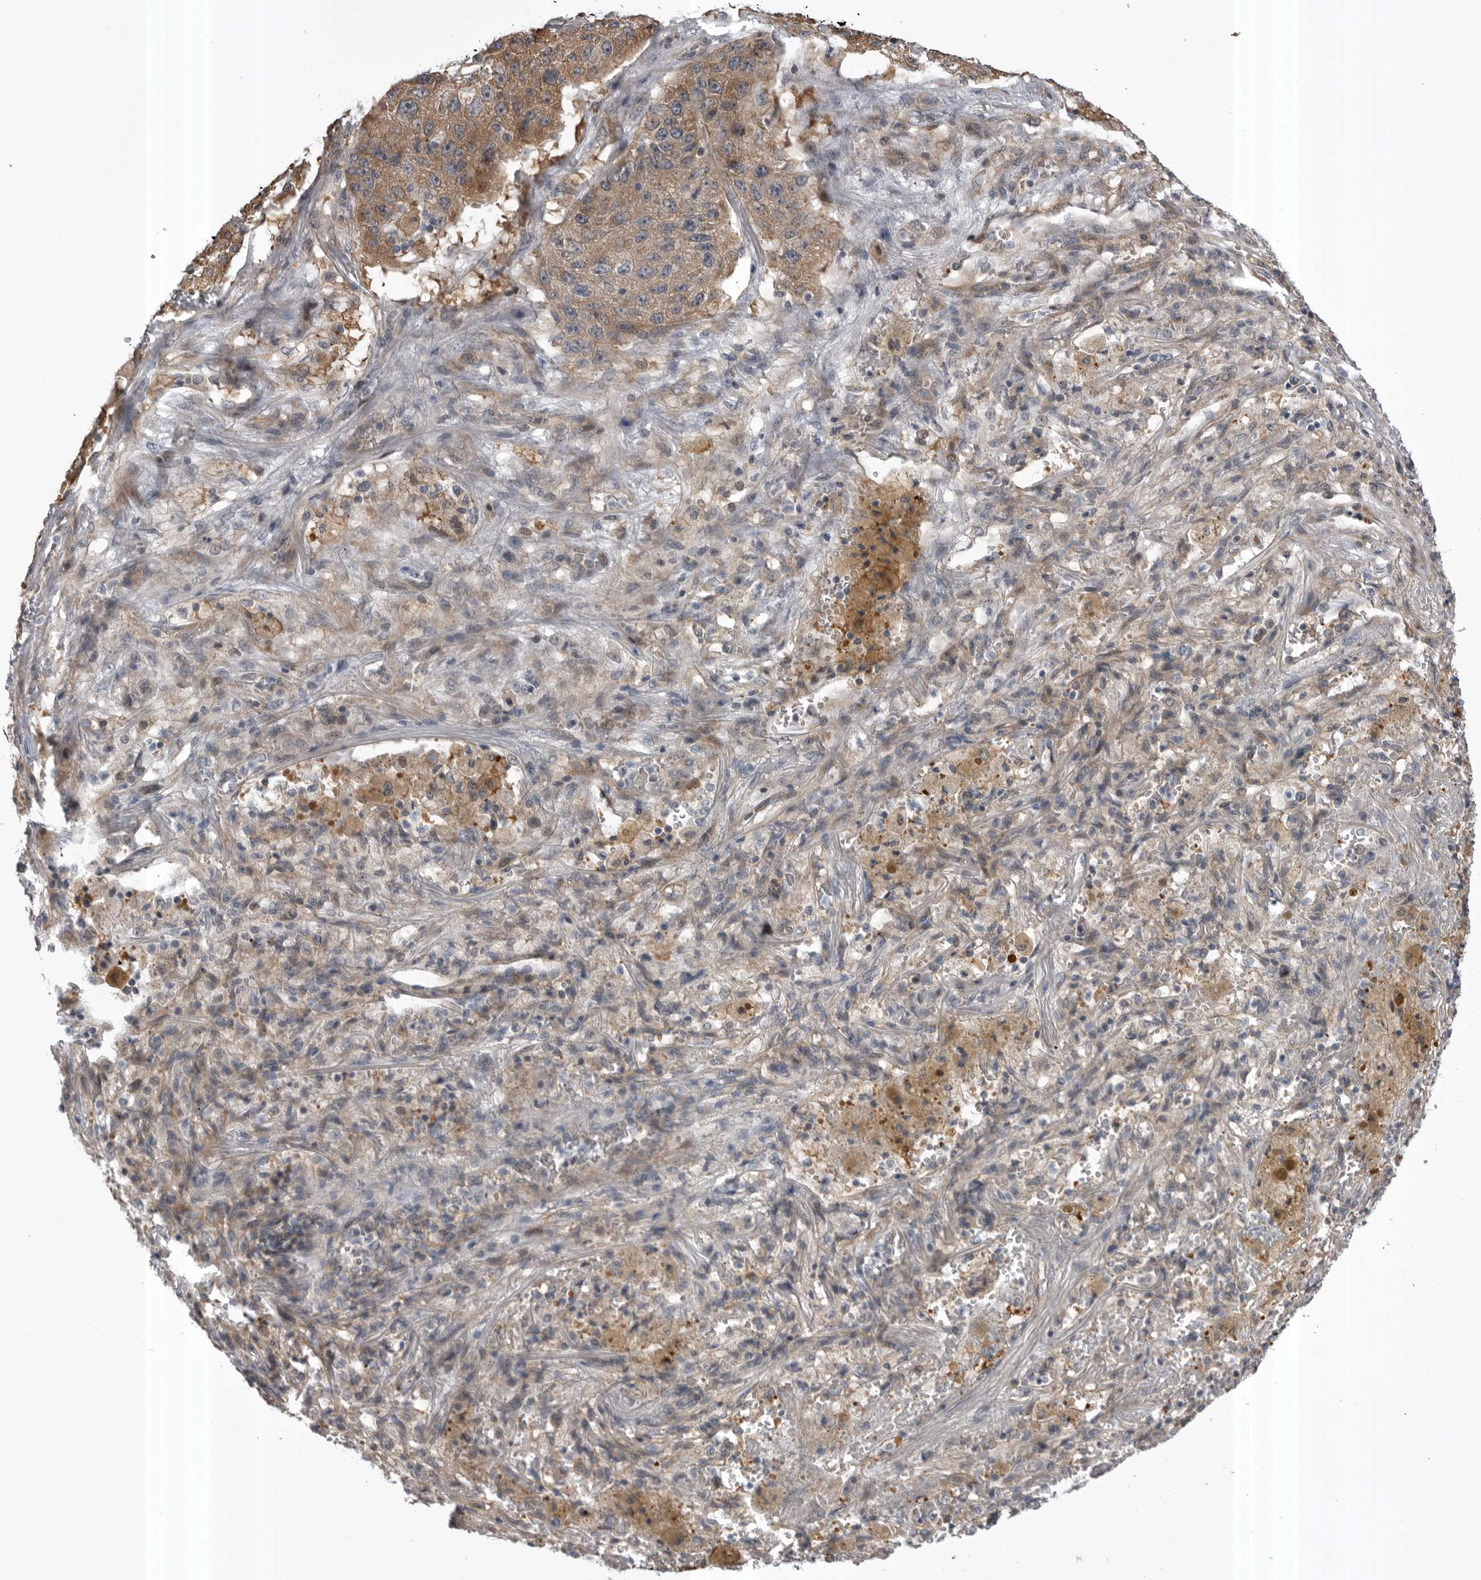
{"staining": {"intensity": "moderate", "quantity": ">75%", "location": "cytoplasmic/membranous"}, "tissue": "lung cancer", "cell_type": "Tumor cells", "image_type": "cancer", "snomed": [{"axis": "morphology", "description": "Squamous cell carcinoma, NOS"}, {"axis": "topography", "description": "Lung"}], "caption": "Human lung cancer stained with a protein marker exhibits moderate staining in tumor cells.", "gene": "RAB3GAP2", "patient": {"sex": "male", "age": 61}}